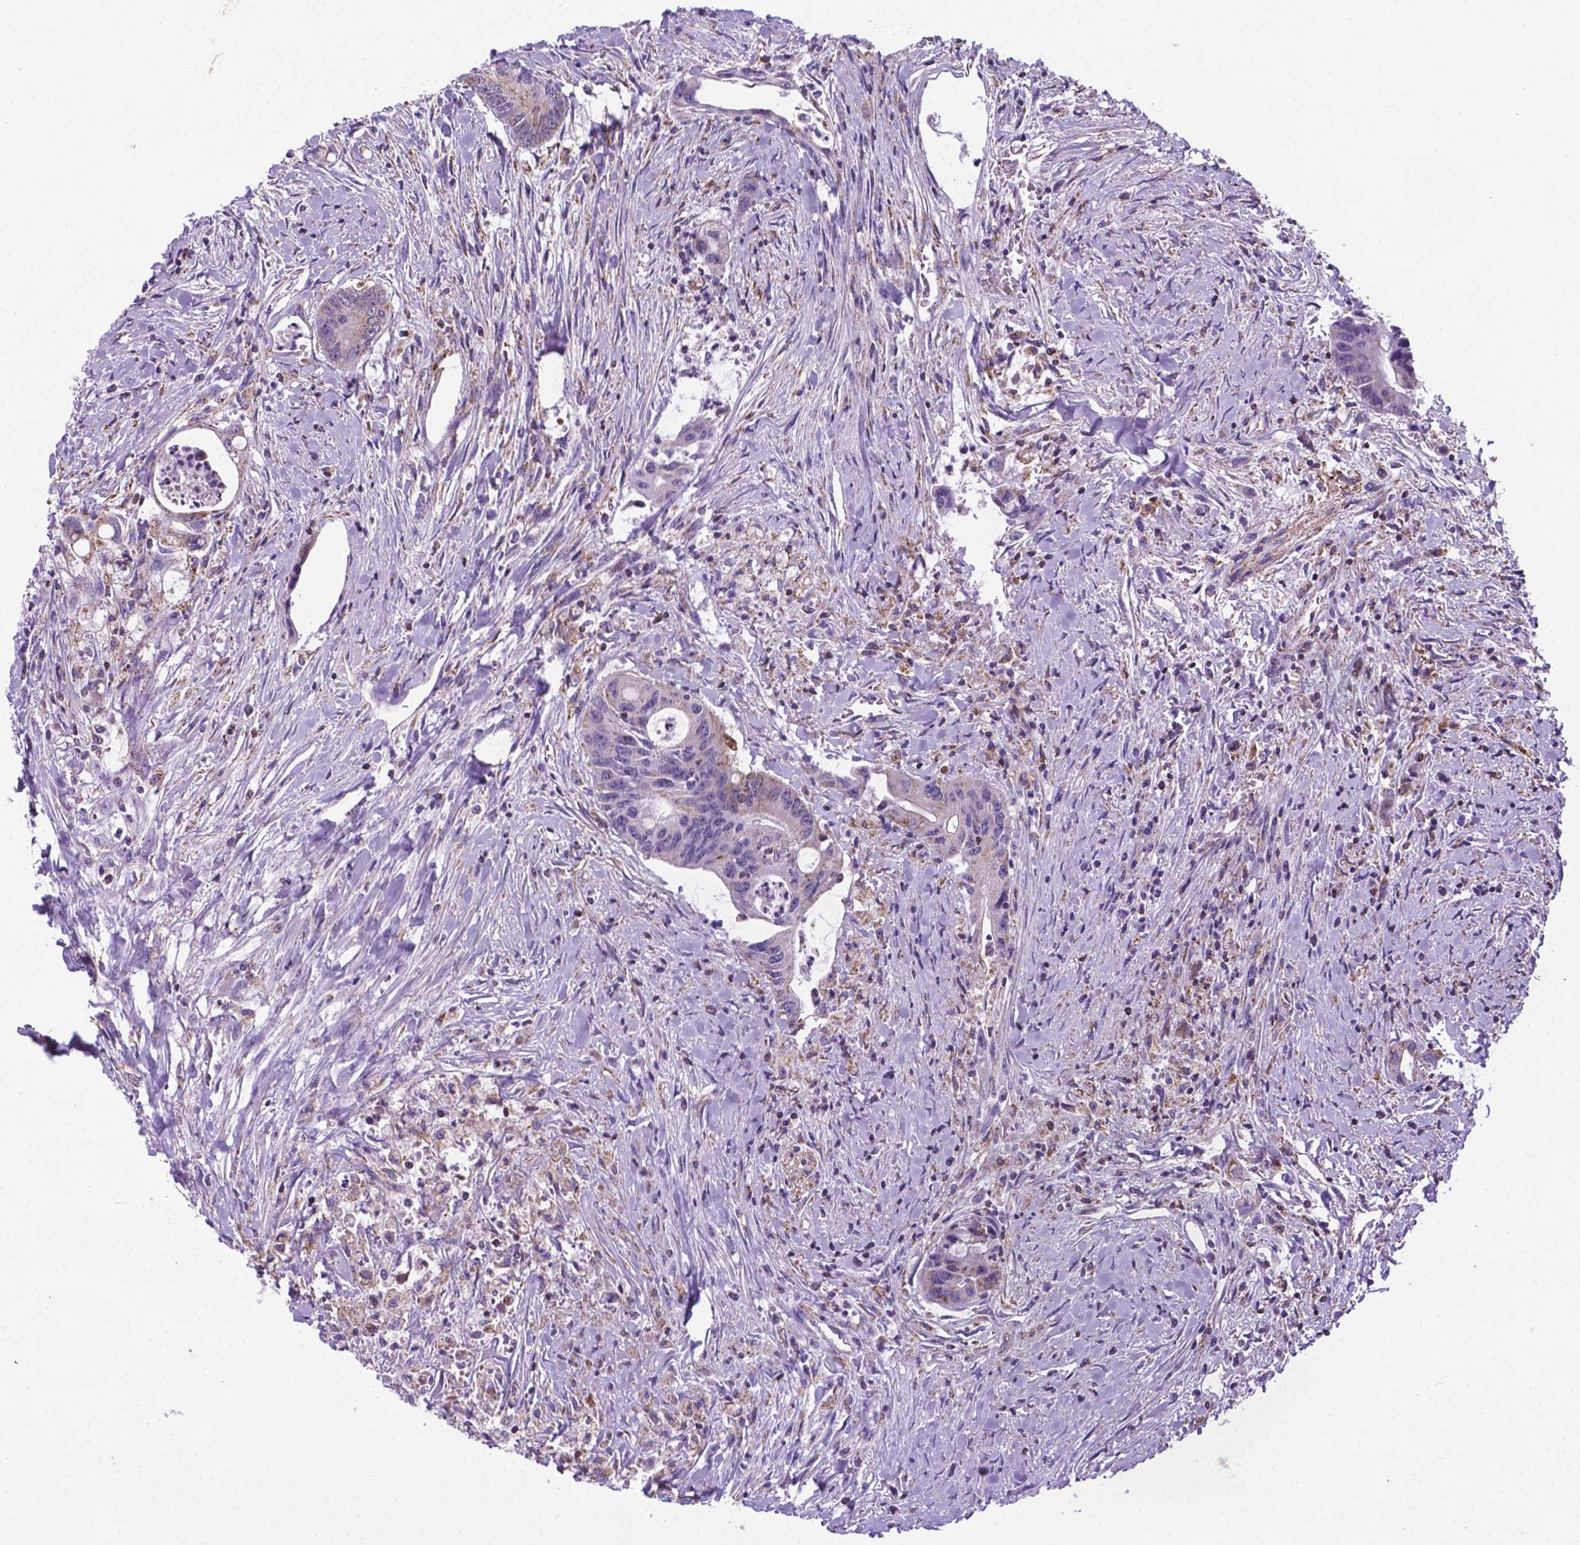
{"staining": {"intensity": "moderate", "quantity": "<25%", "location": "cytoplasmic/membranous"}, "tissue": "colorectal cancer", "cell_type": "Tumor cells", "image_type": "cancer", "snomed": [{"axis": "morphology", "description": "Adenocarcinoma, NOS"}, {"axis": "topography", "description": "Rectum"}], "caption": "A photomicrograph showing moderate cytoplasmic/membranous expression in about <25% of tumor cells in colorectal cancer (adenocarcinoma), as visualized by brown immunohistochemical staining.", "gene": "POU3F3", "patient": {"sex": "male", "age": 59}}